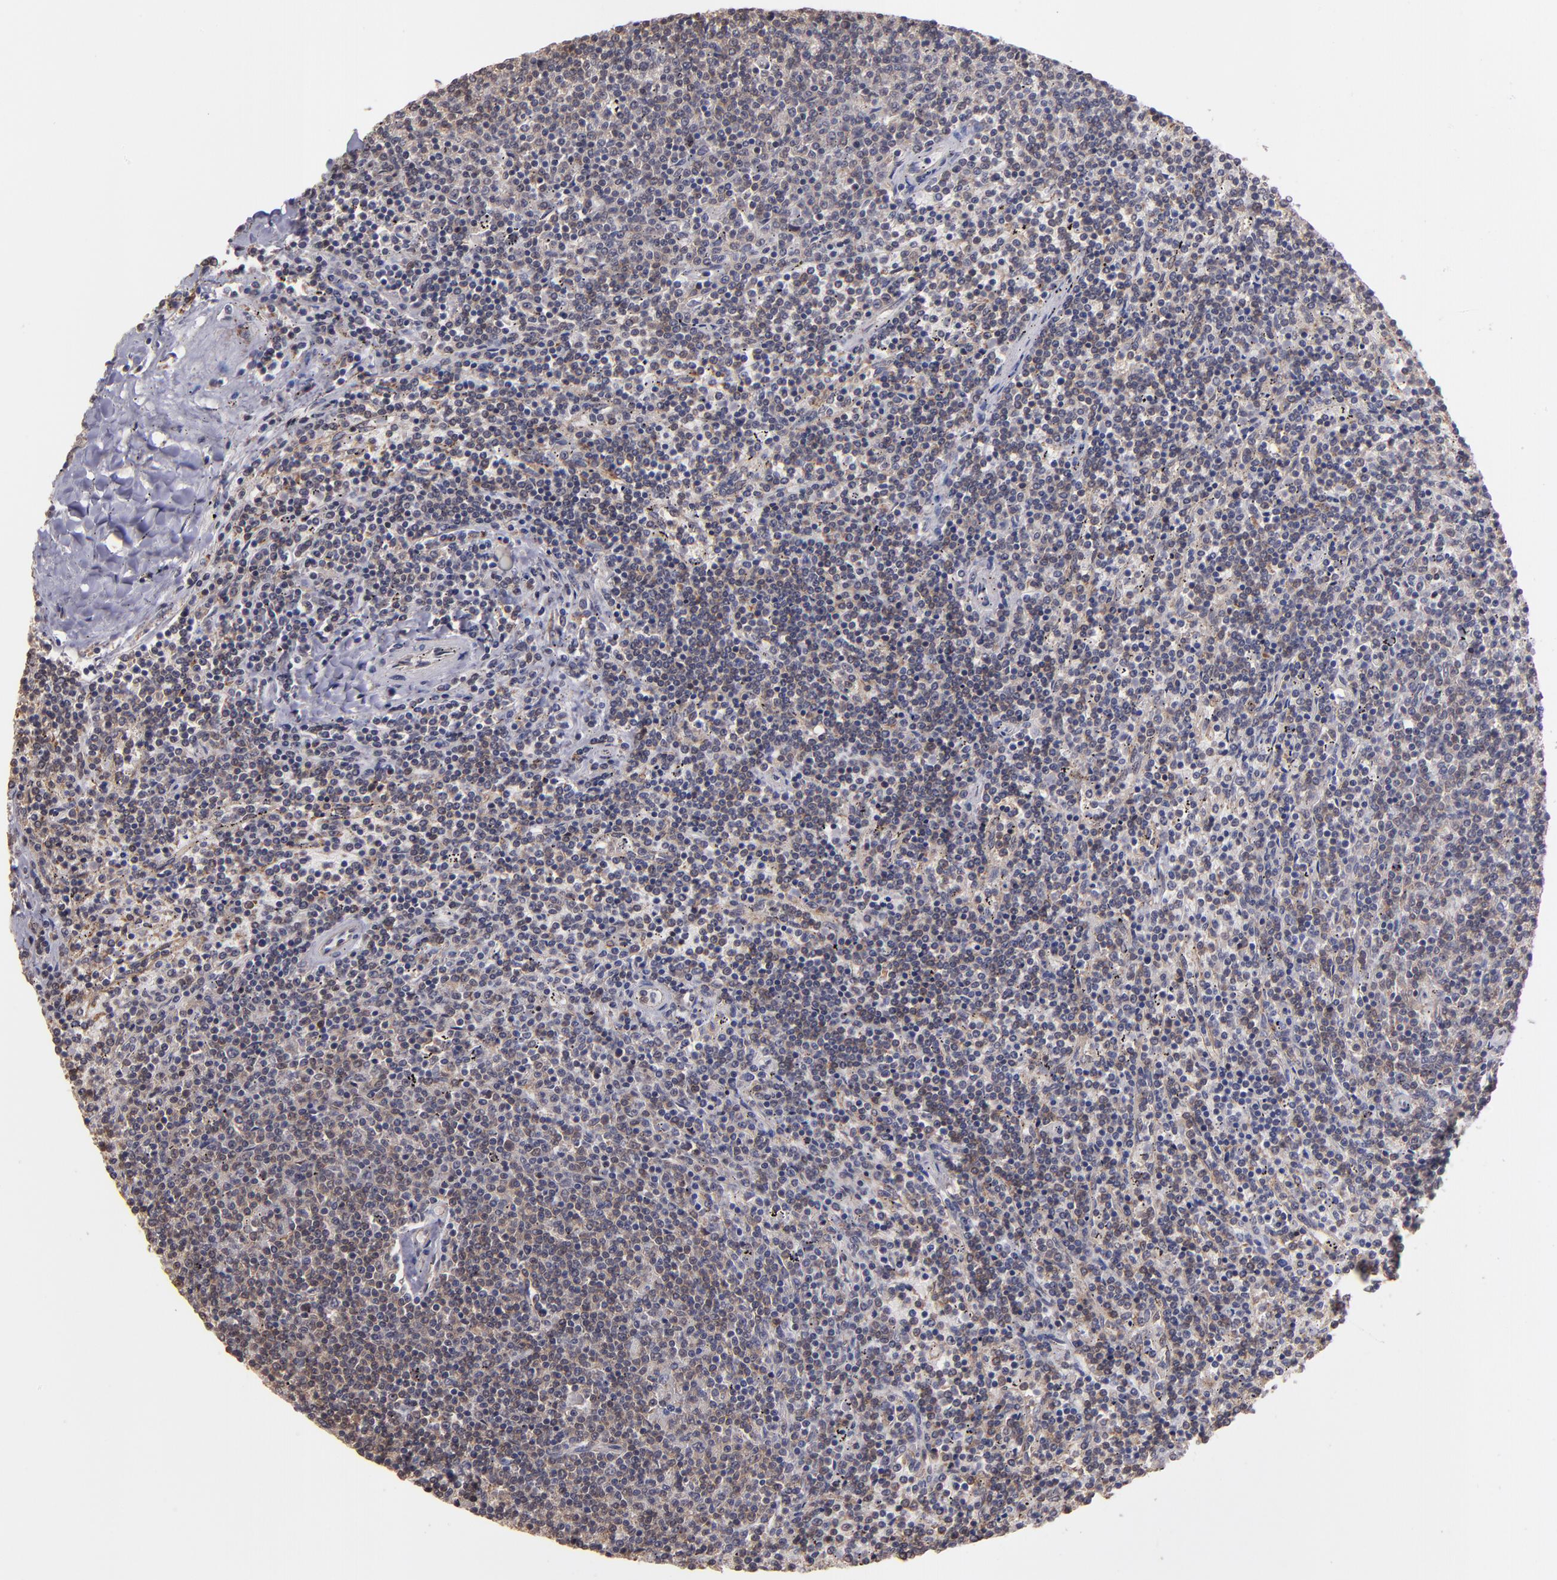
{"staining": {"intensity": "weak", "quantity": "25%-75%", "location": "cytoplasmic/membranous"}, "tissue": "lymphoma", "cell_type": "Tumor cells", "image_type": "cancer", "snomed": [{"axis": "morphology", "description": "Malignant lymphoma, non-Hodgkin's type, Low grade"}, {"axis": "topography", "description": "Spleen"}], "caption": "Malignant lymphoma, non-Hodgkin's type (low-grade) tissue displays weak cytoplasmic/membranous expression in approximately 25%-75% of tumor cells, visualized by immunohistochemistry.", "gene": "SIPA1L1", "patient": {"sex": "female", "age": 50}}